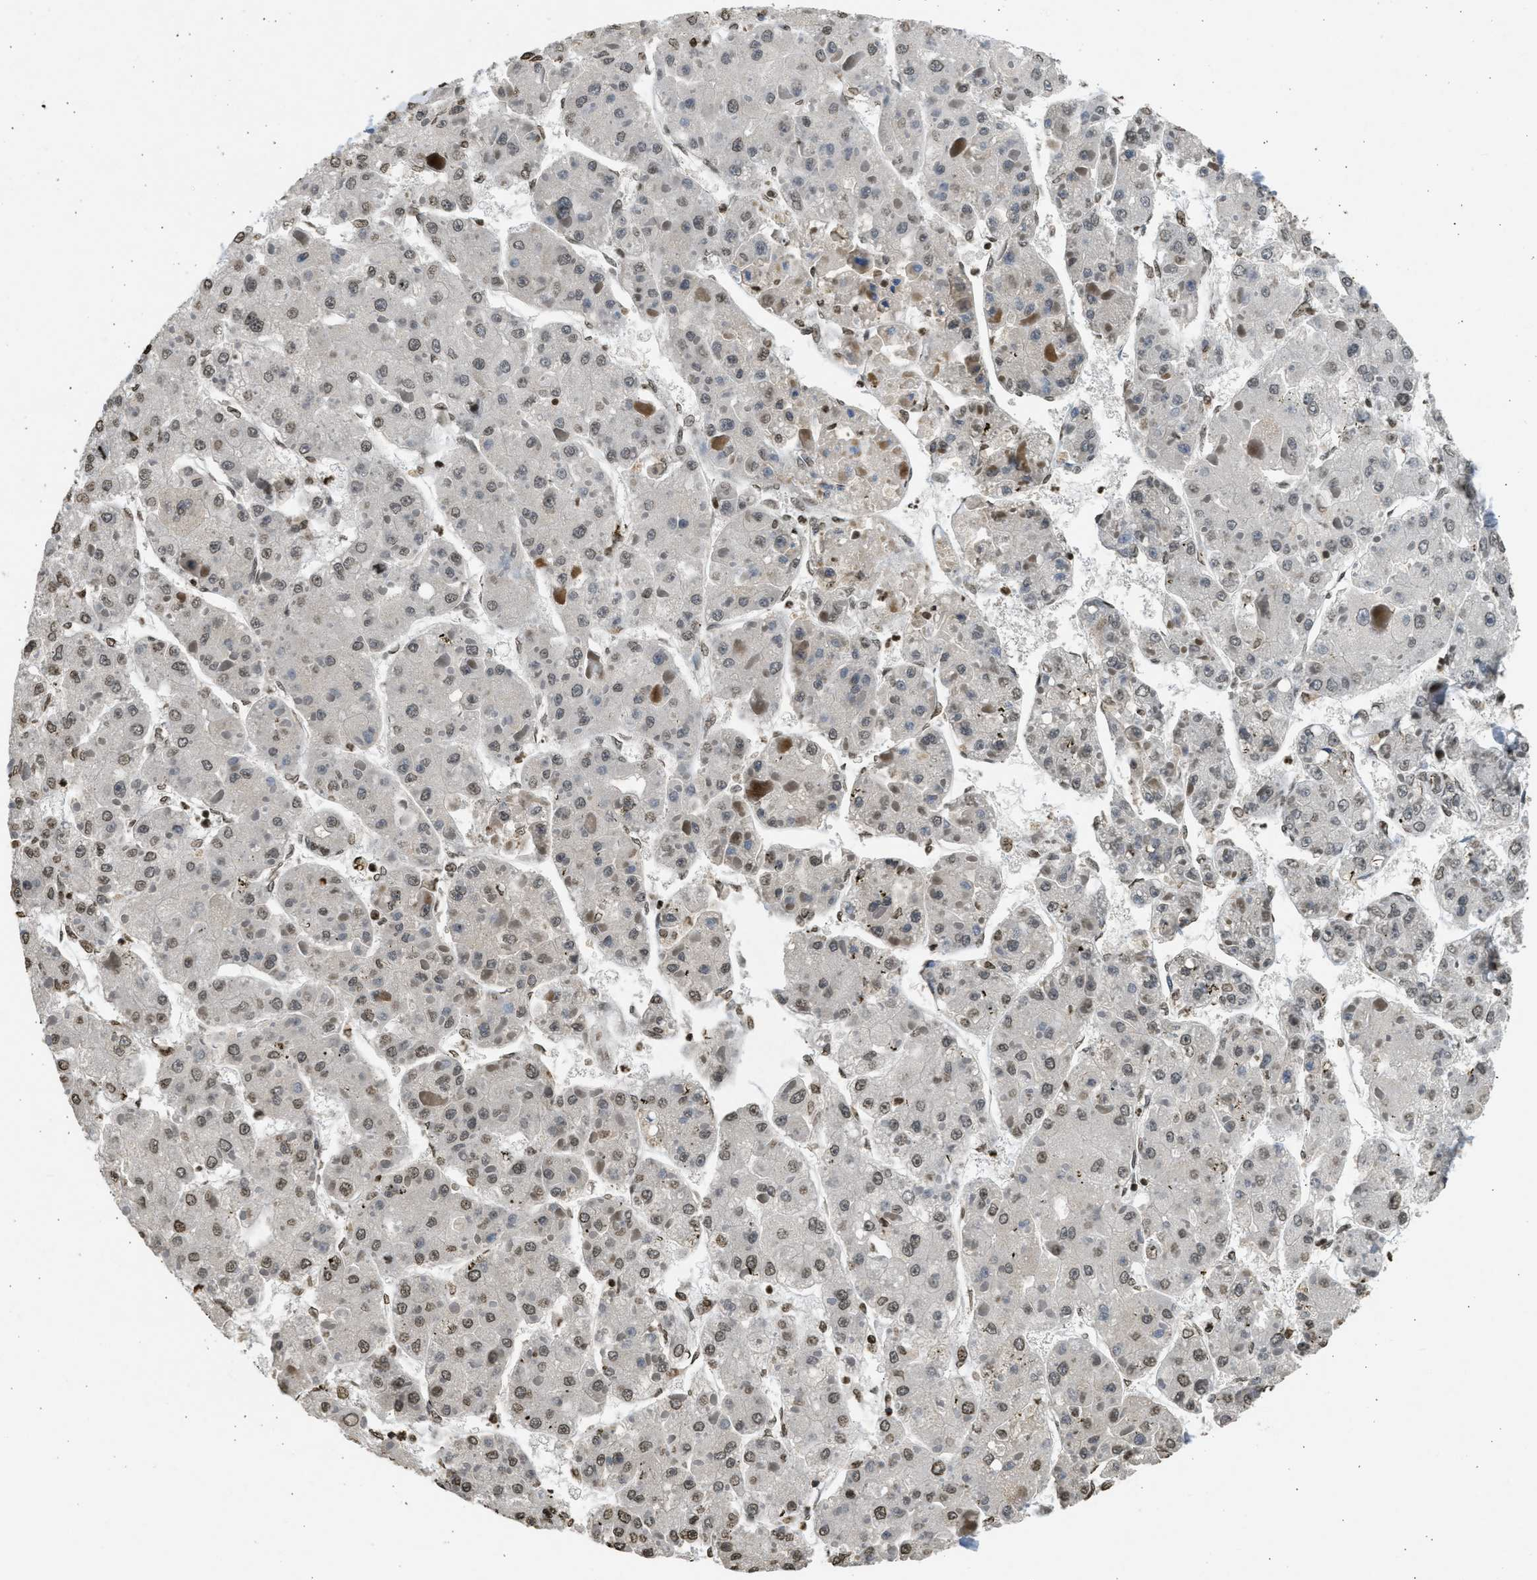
{"staining": {"intensity": "weak", "quantity": ">75%", "location": "nuclear"}, "tissue": "liver cancer", "cell_type": "Tumor cells", "image_type": "cancer", "snomed": [{"axis": "morphology", "description": "Carcinoma, Hepatocellular, NOS"}, {"axis": "topography", "description": "Liver"}], "caption": "IHC (DAB (3,3'-diaminobenzidine)) staining of human liver cancer (hepatocellular carcinoma) displays weak nuclear protein expression in approximately >75% of tumor cells.", "gene": "RRAGC", "patient": {"sex": "female", "age": 73}}